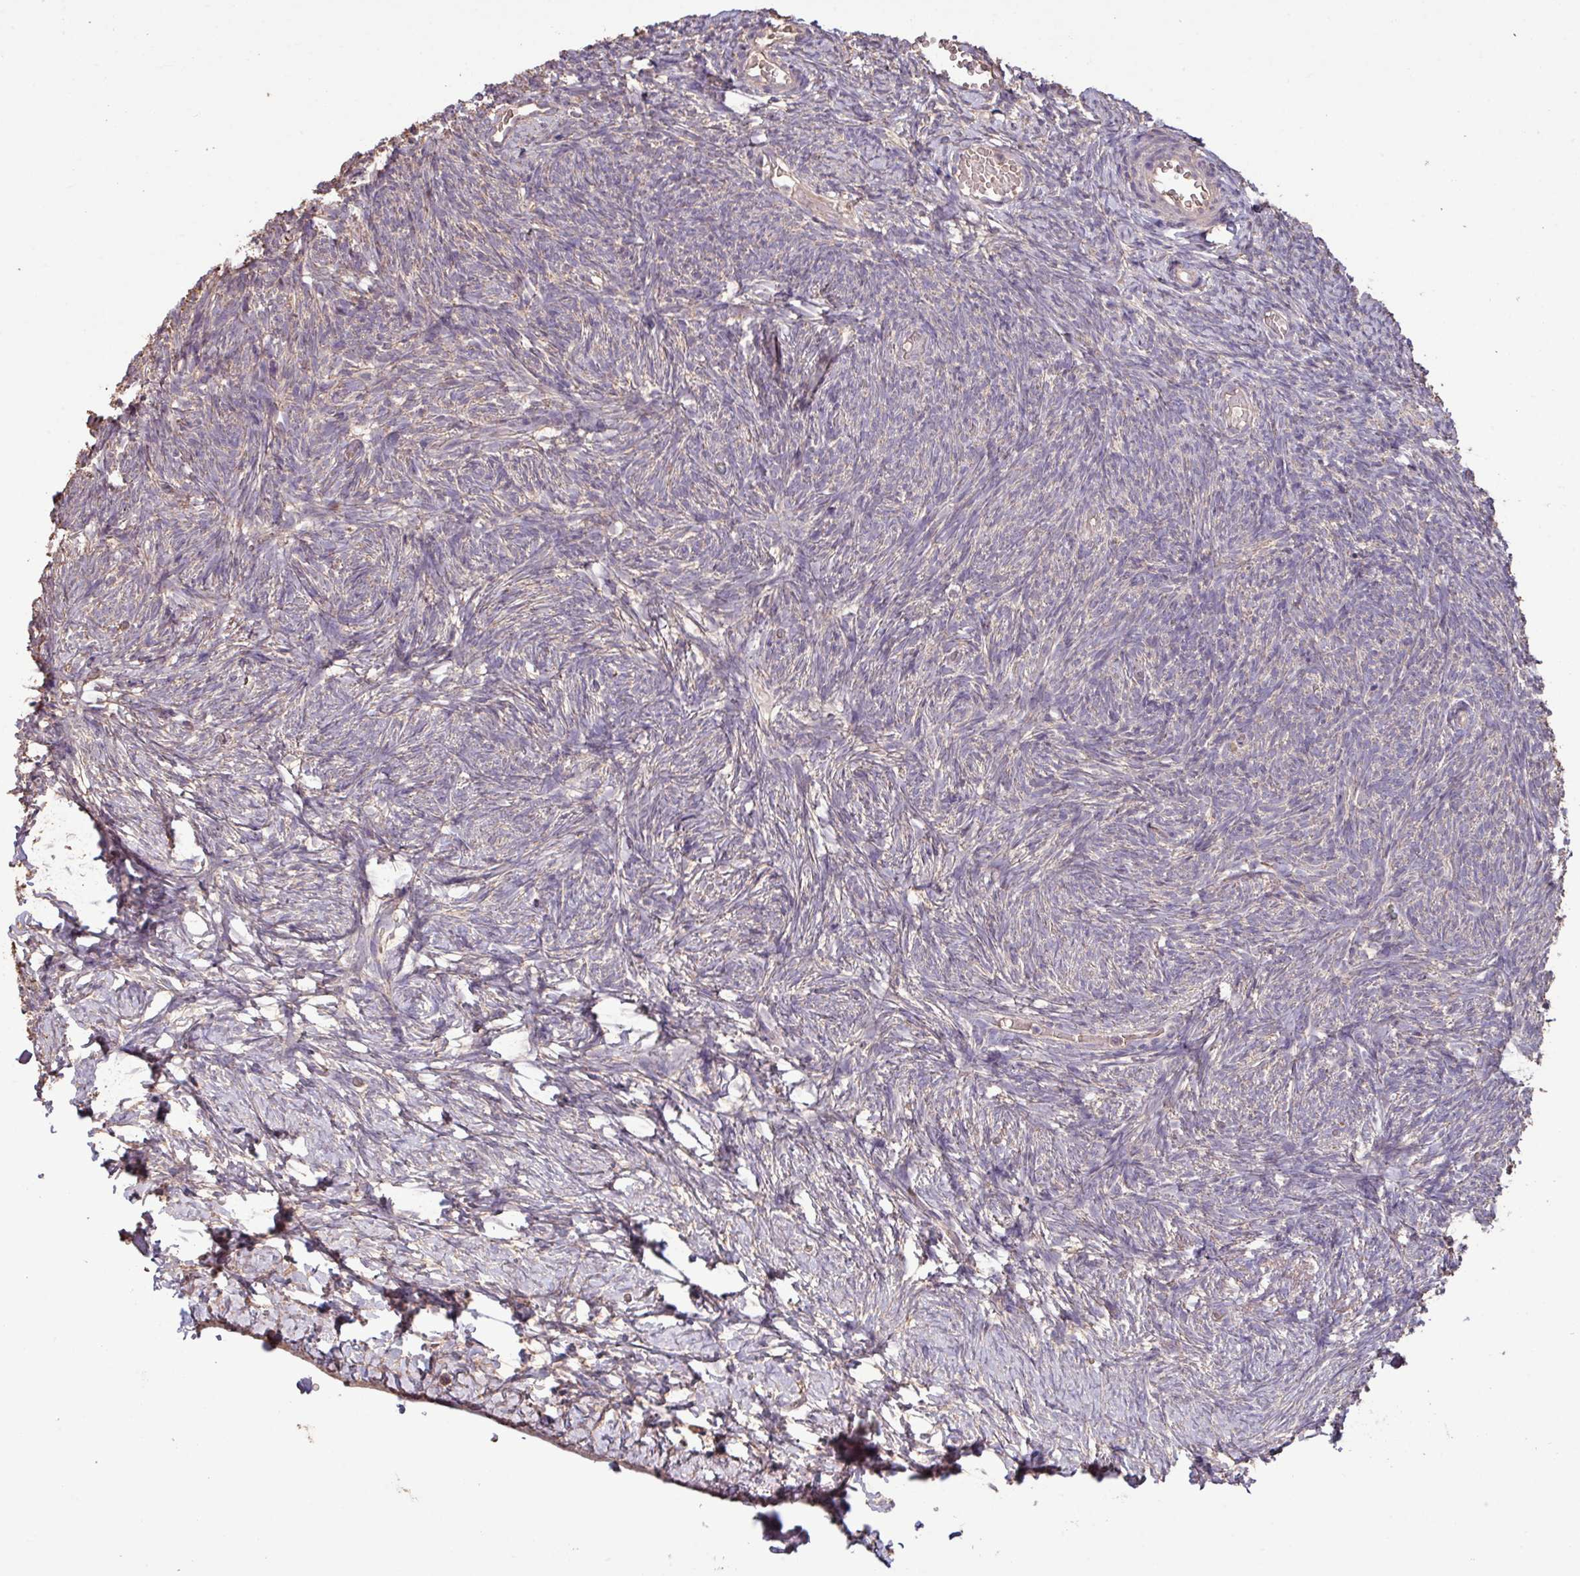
{"staining": {"intensity": "negative", "quantity": "none", "location": "none"}, "tissue": "ovary", "cell_type": "Ovarian stroma cells", "image_type": "normal", "snomed": [{"axis": "morphology", "description": "Normal tissue, NOS"}, {"axis": "topography", "description": "Ovary"}], "caption": "Benign ovary was stained to show a protein in brown. There is no significant expression in ovarian stroma cells. The staining is performed using DAB (3,3'-diaminobenzidine) brown chromogen with nuclei counter-stained in using hematoxylin.", "gene": "CAMK2A", "patient": {"sex": "female", "age": 39}}